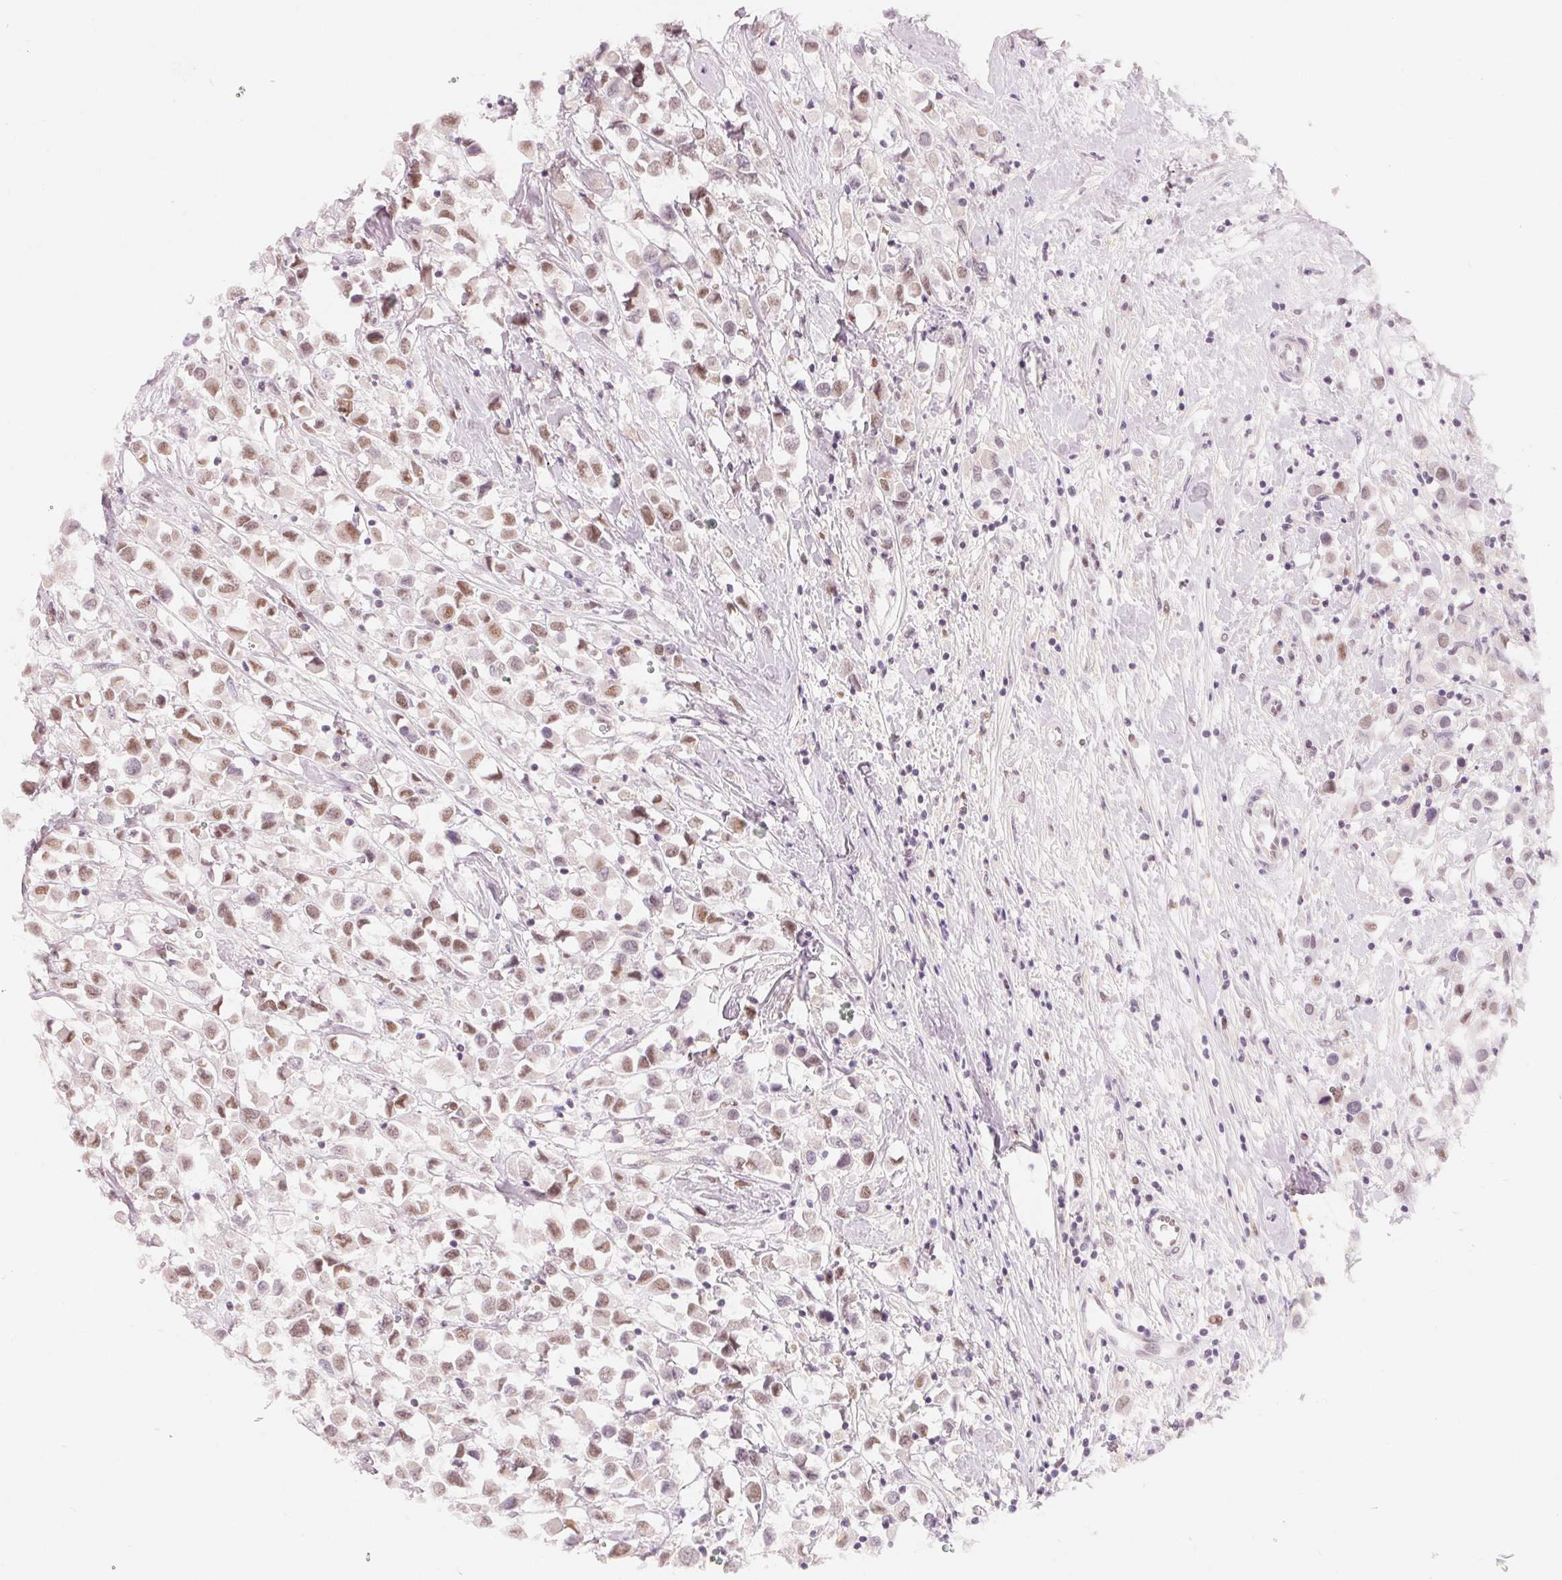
{"staining": {"intensity": "moderate", "quantity": ">75%", "location": "nuclear"}, "tissue": "breast cancer", "cell_type": "Tumor cells", "image_type": "cancer", "snomed": [{"axis": "morphology", "description": "Duct carcinoma"}, {"axis": "topography", "description": "Breast"}], "caption": "About >75% of tumor cells in human breast cancer (infiltrating ductal carcinoma) show moderate nuclear protein expression as visualized by brown immunohistochemical staining.", "gene": "ARHGAP22", "patient": {"sex": "female", "age": 61}}